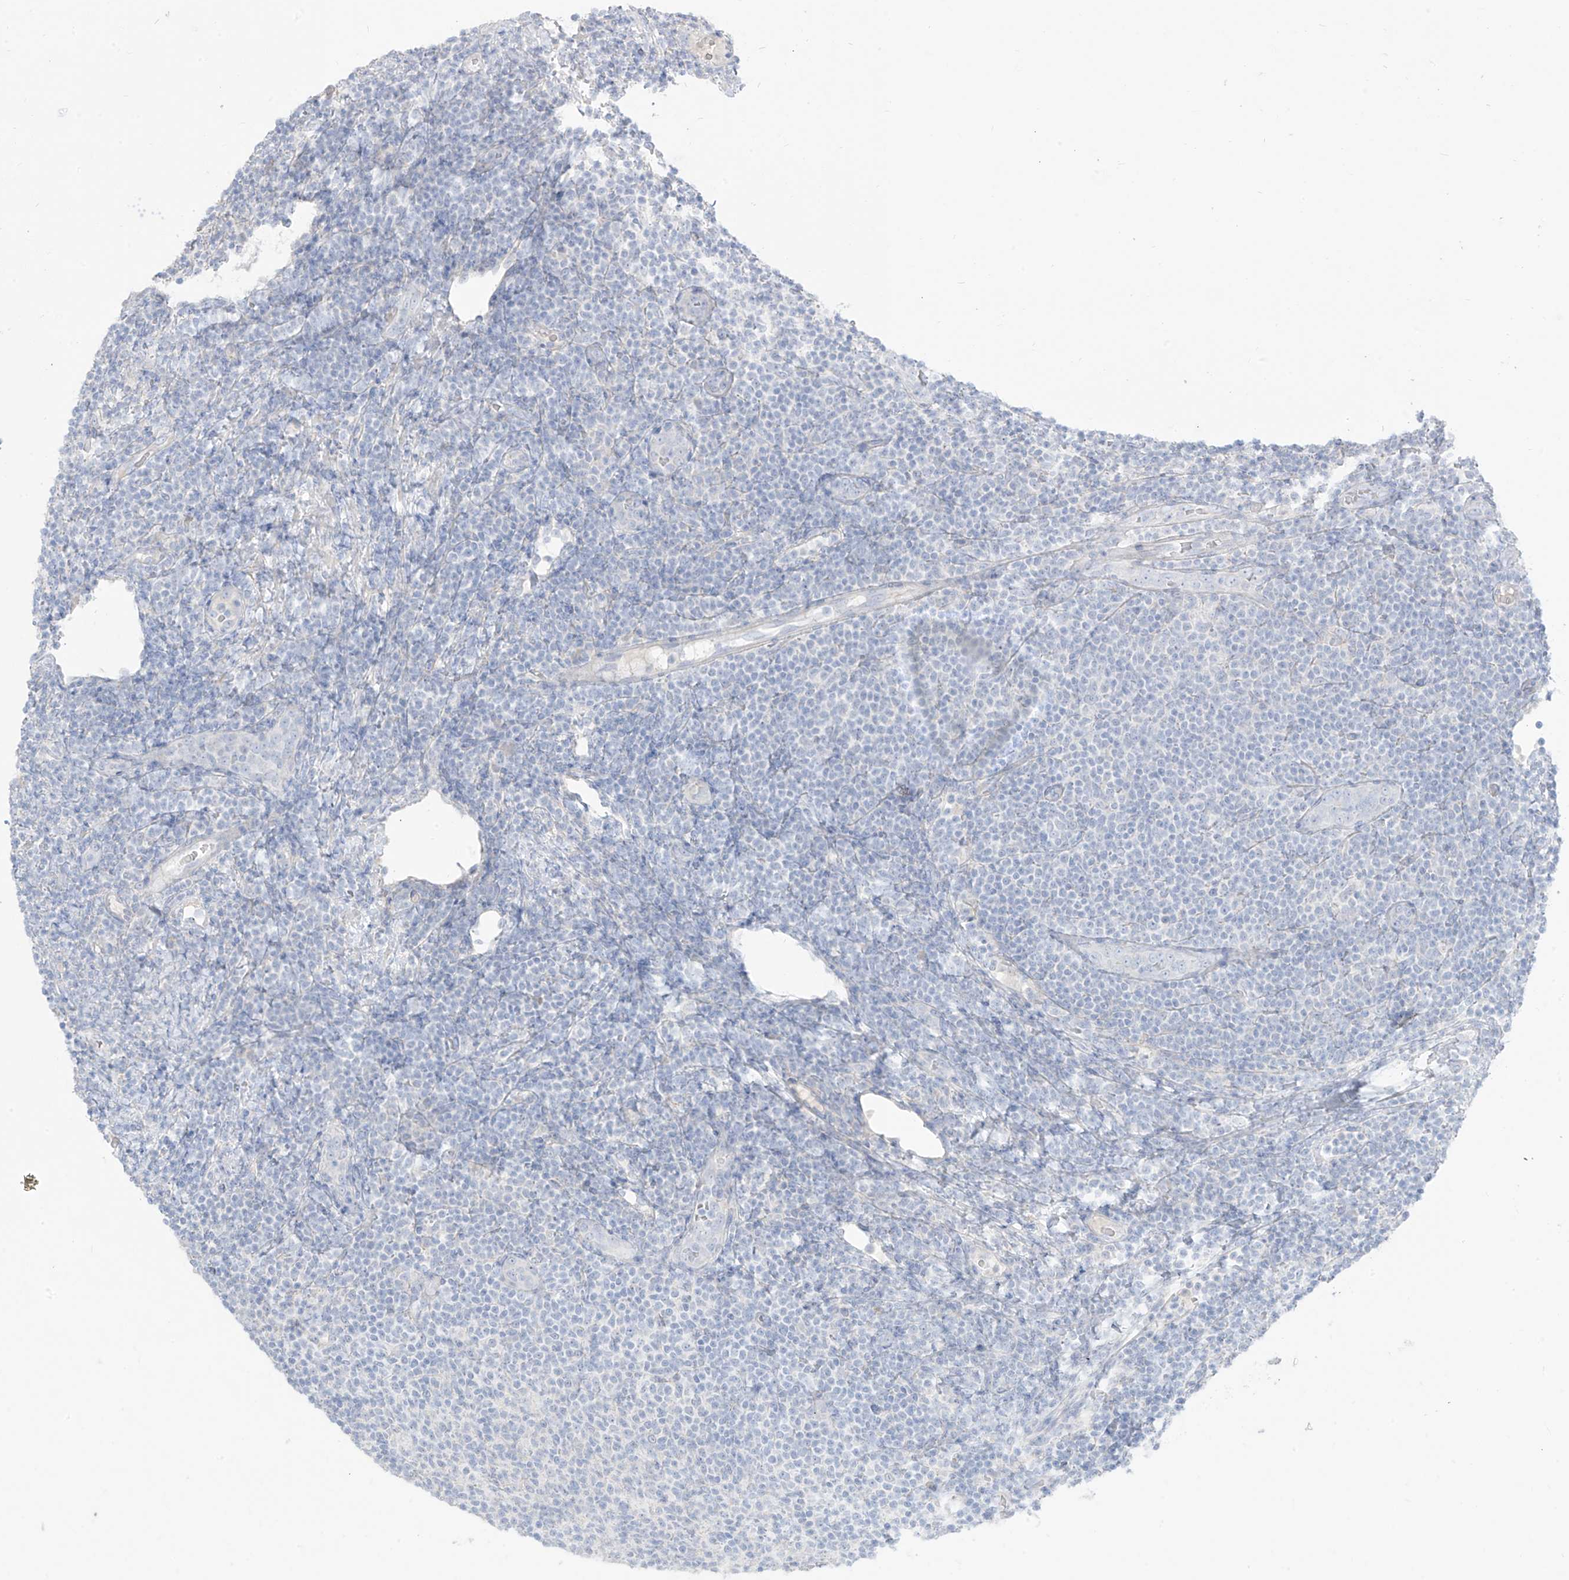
{"staining": {"intensity": "negative", "quantity": "none", "location": "none"}, "tissue": "lymphoma", "cell_type": "Tumor cells", "image_type": "cancer", "snomed": [{"axis": "morphology", "description": "Malignant lymphoma, non-Hodgkin's type, Low grade"}, {"axis": "topography", "description": "Lymph node"}], "caption": "Immunohistochemical staining of human lymphoma exhibits no significant staining in tumor cells.", "gene": "ARHGEF40", "patient": {"sex": "male", "age": 66}}